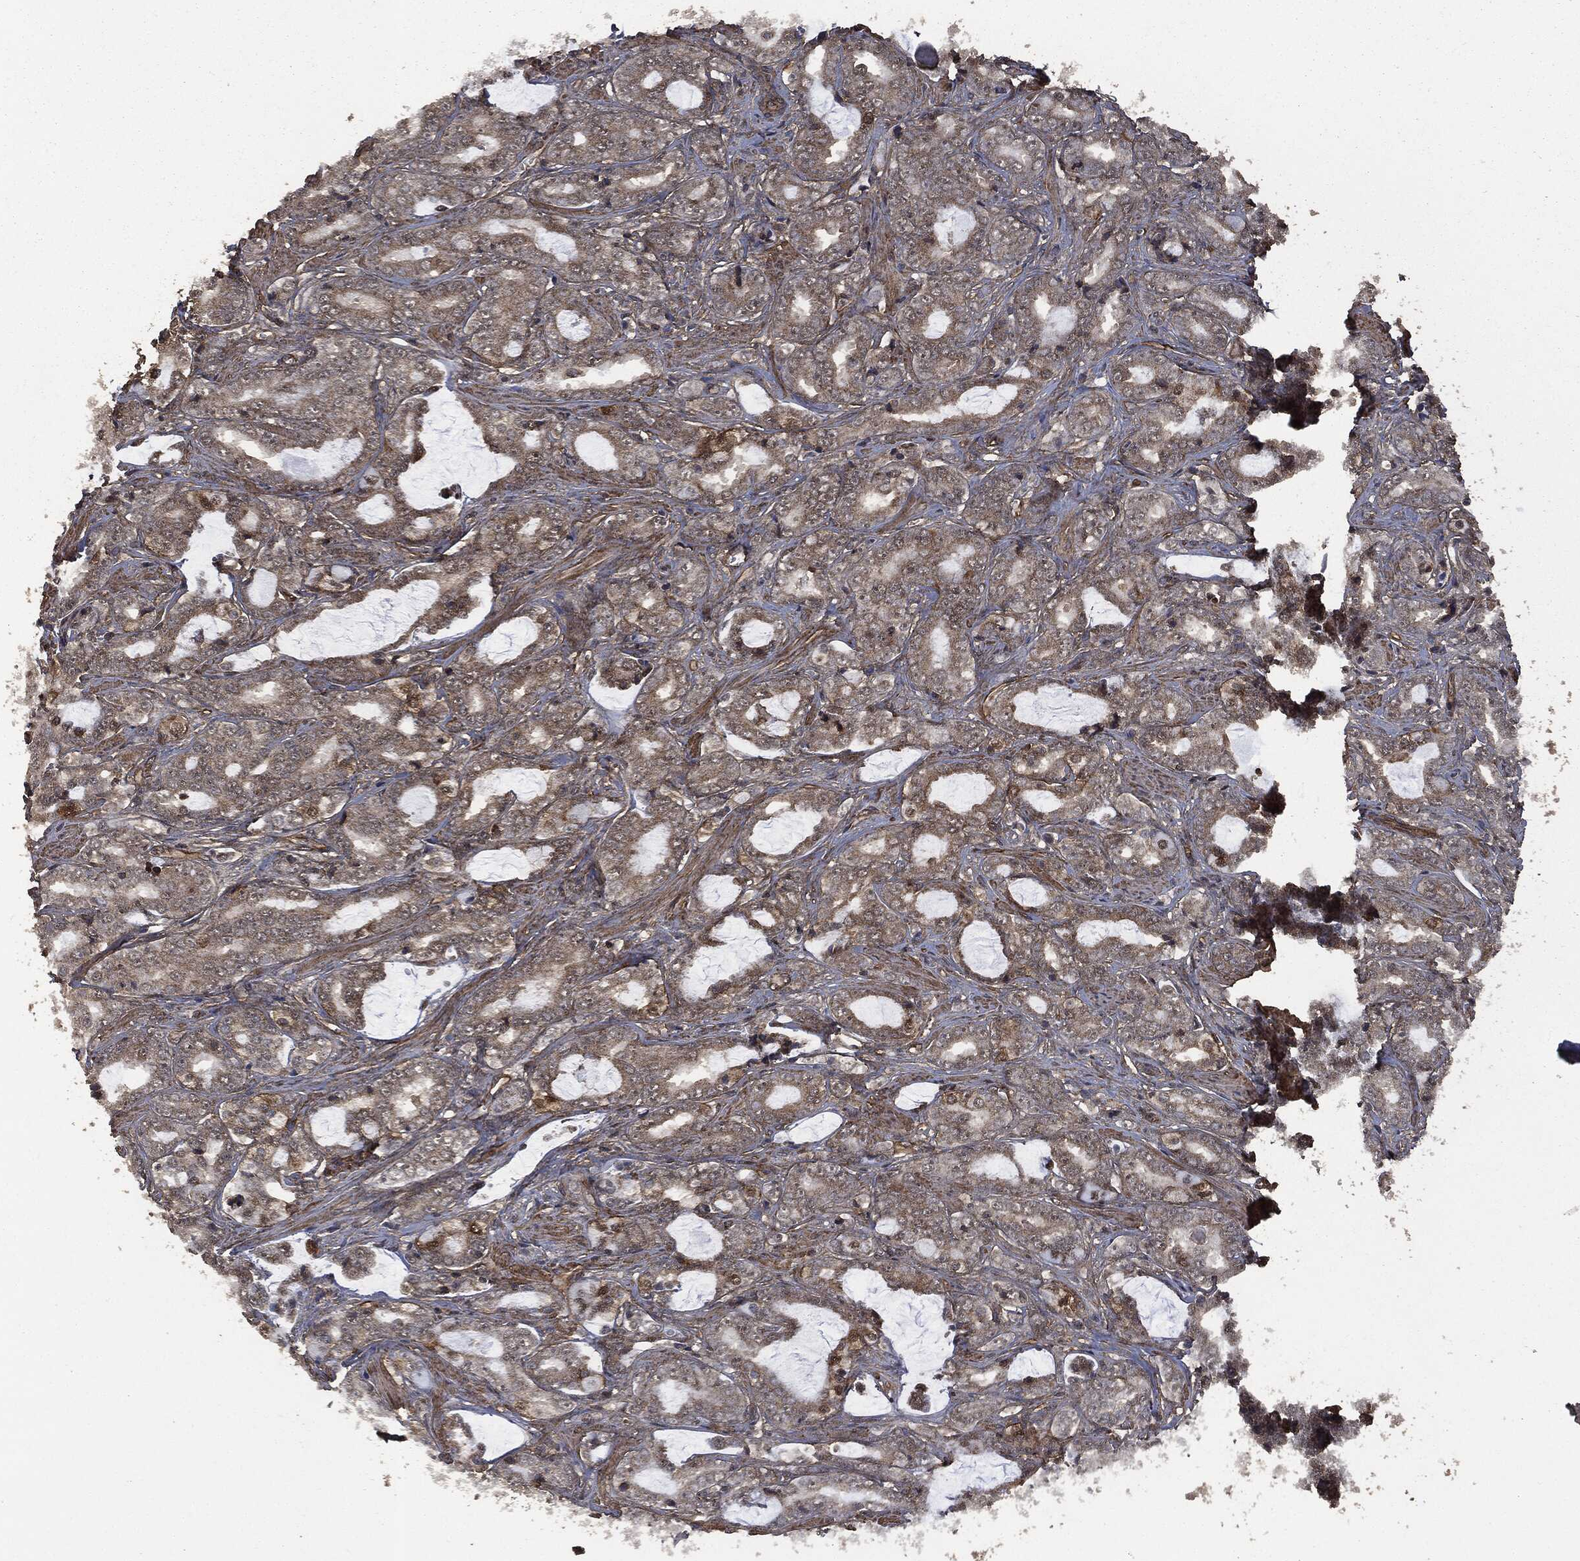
{"staining": {"intensity": "weak", "quantity": "<25%", "location": "cytoplasmic/membranous"}, "tissue": "prostate cancer", "cell_type": "Tumor cells", "image_type": "cancer", "snomed": [{"axis": "morphology", "description": "Adenocarcinoma, Medium grade"}, {"axis": "topography", "description": "Prostate"}], "caption": "The immunohistochemistry photomicrograph has no significant positivity in tumor cells of prostate cancer tissue.", "gene": "HRAS", "patient": {"sex": "male", "age": 71}}